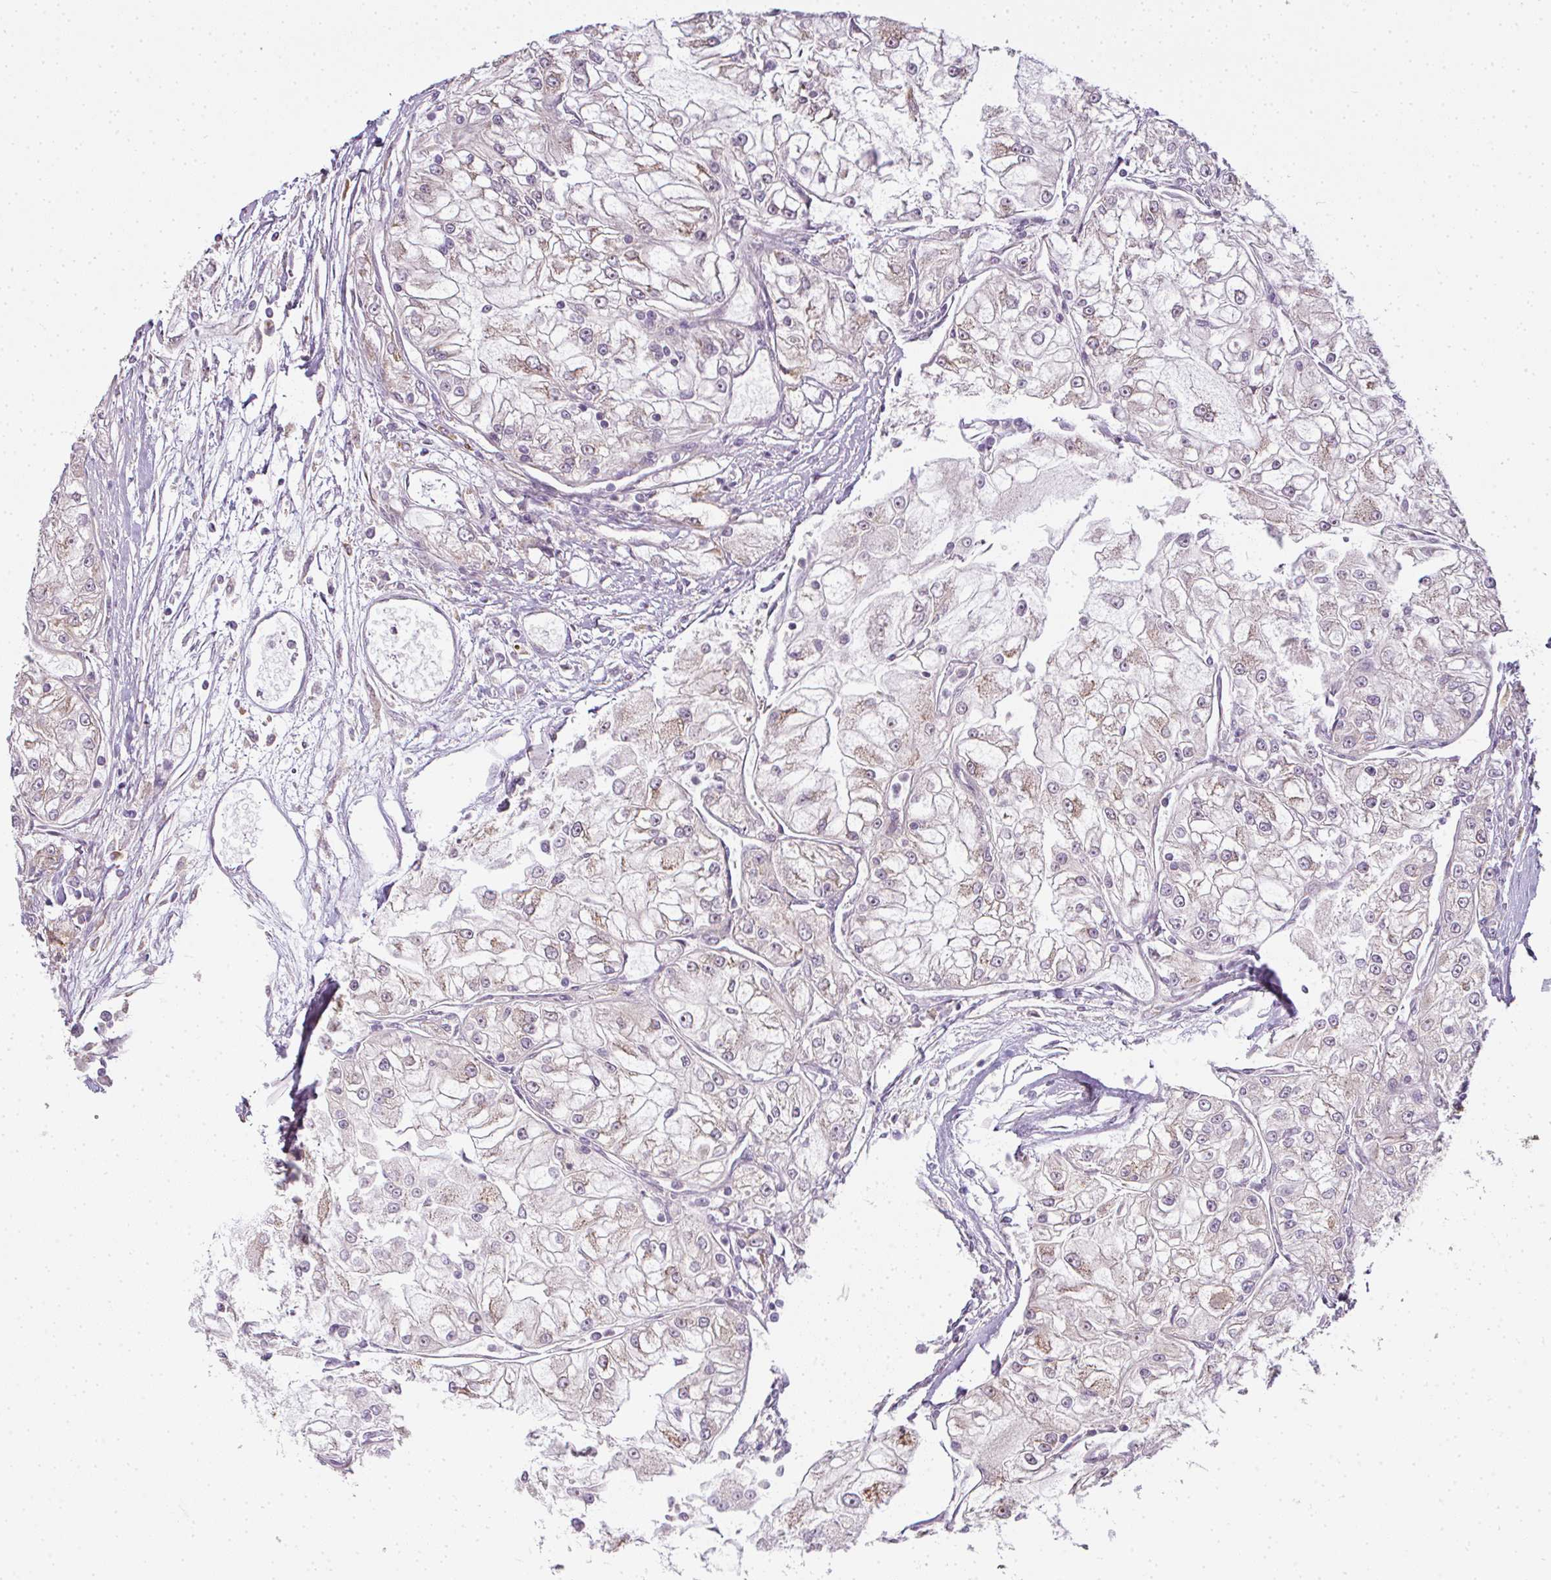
{"staining": {"intensity": "weak", "quantity": "25%-75%", "location": "cytoplasmic/membranous"}, "tissue": "renal cancer", "cell_type": "Tumor cells", "image_type": "cancer", "snomed": [{"axis": "morphology", "description": "Adenocarcinoma, NOS"}, {"axis": "topography", "description": "Kidney"}], "caption": "Protein expression analysis of human renal adenocarcinoma reveals weak cytoplasmic/membranous expression in about 25%-75% of tumor cells.", "gene": "MED19", "patient": {"sex": "female", "age": 72}}